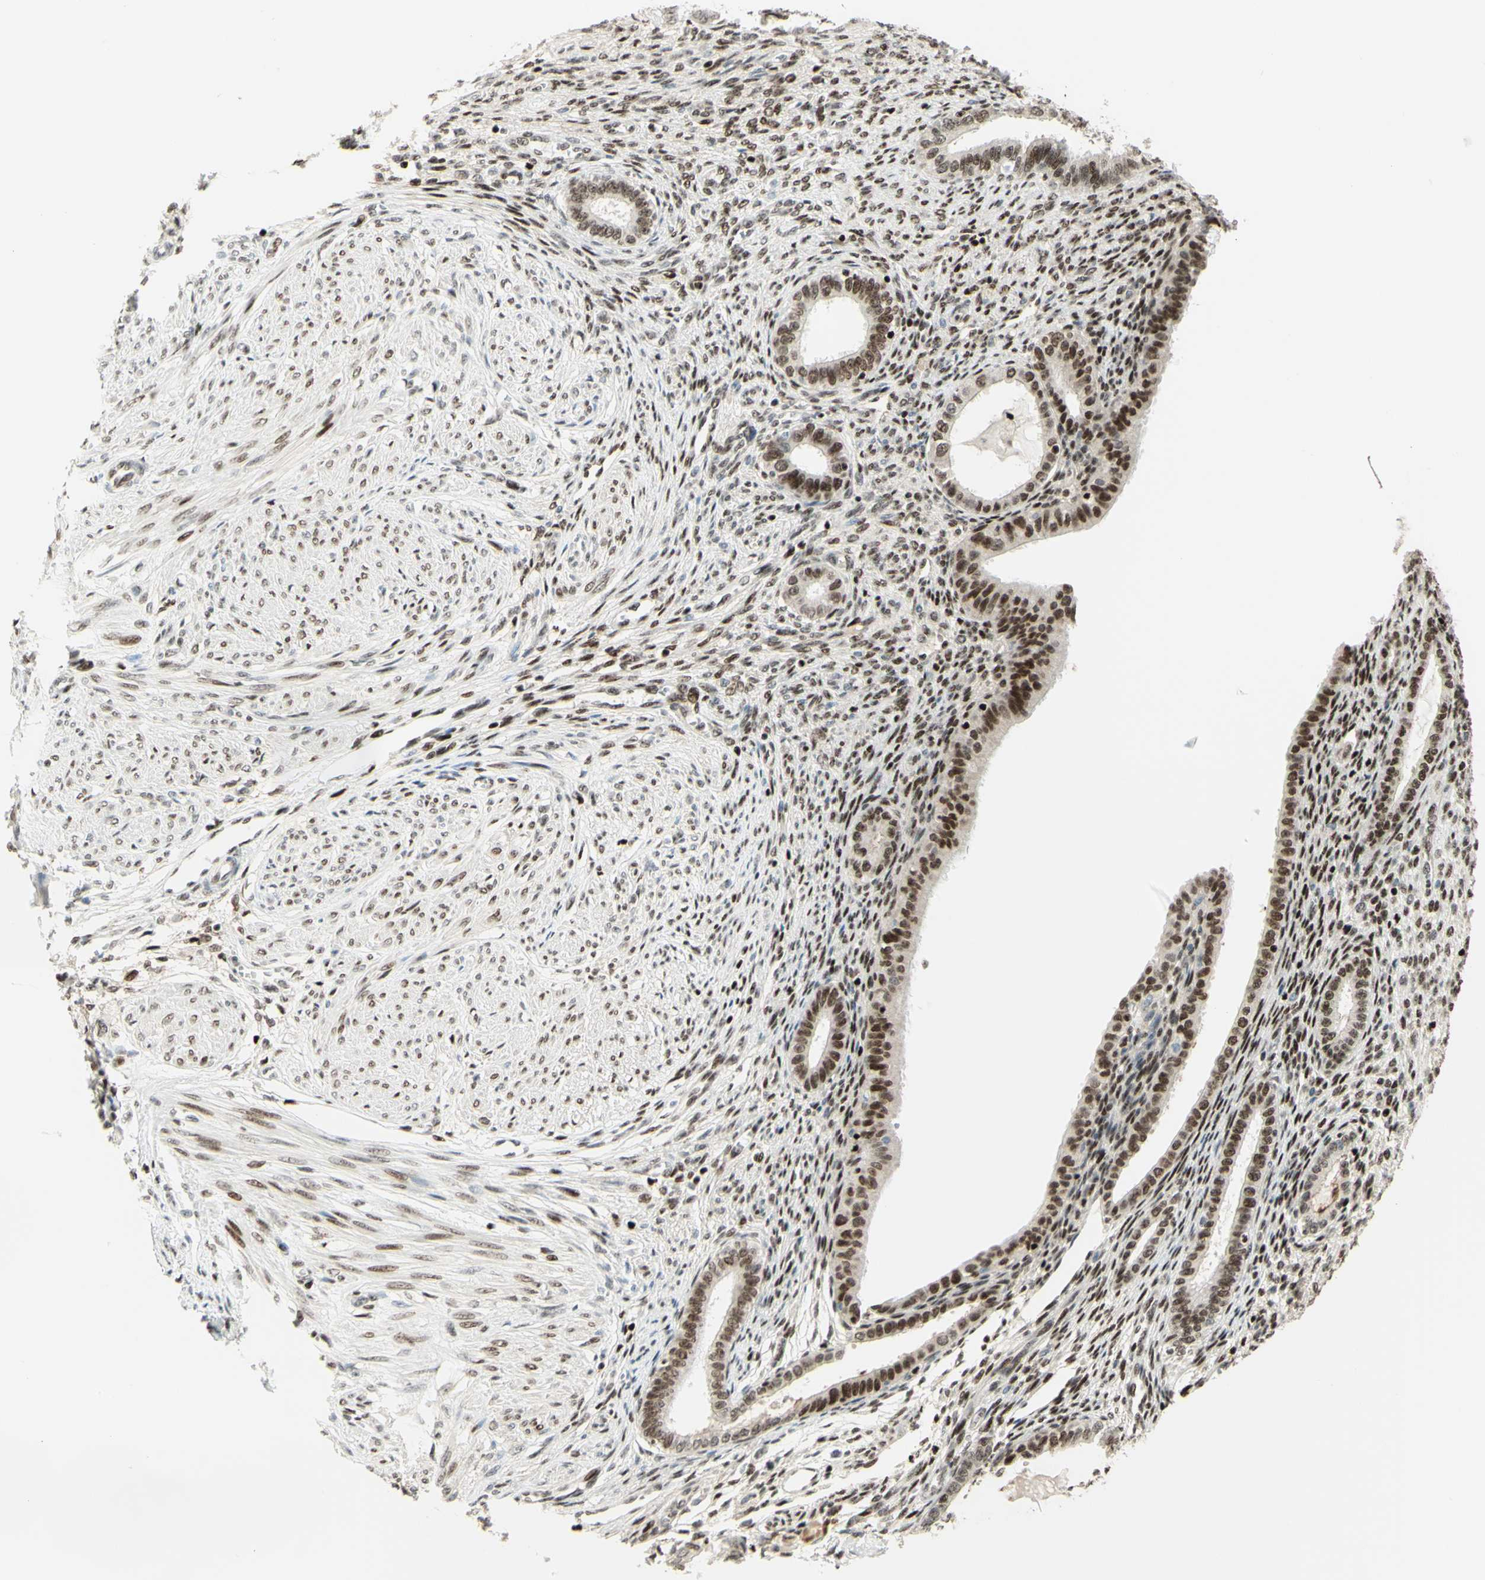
{"staining": {"intensity": "strong", "quantity": "25%-75%", "location": "nuclear"}, "tissue": "endometrium", "cell_type": "Cells in endometrial stroma", "image_type": "normal", "snomed": [{"axis": "morphology", "description": "Normal tissue, NOS"}, {"axis": "topography", "description": "Endometrium"}], "caption": "A high-resolution micrograph shows immunohistochemistry staining of normal endometrium, which reveals strong nuclear positivity in approximately 25%-75% of cells in endometrial stroma. The protein of interest is shown in brown color, while the nuclei are stained blue.", "gene": "CDKL5", "patient": {"sex": "female", "age": 72}}